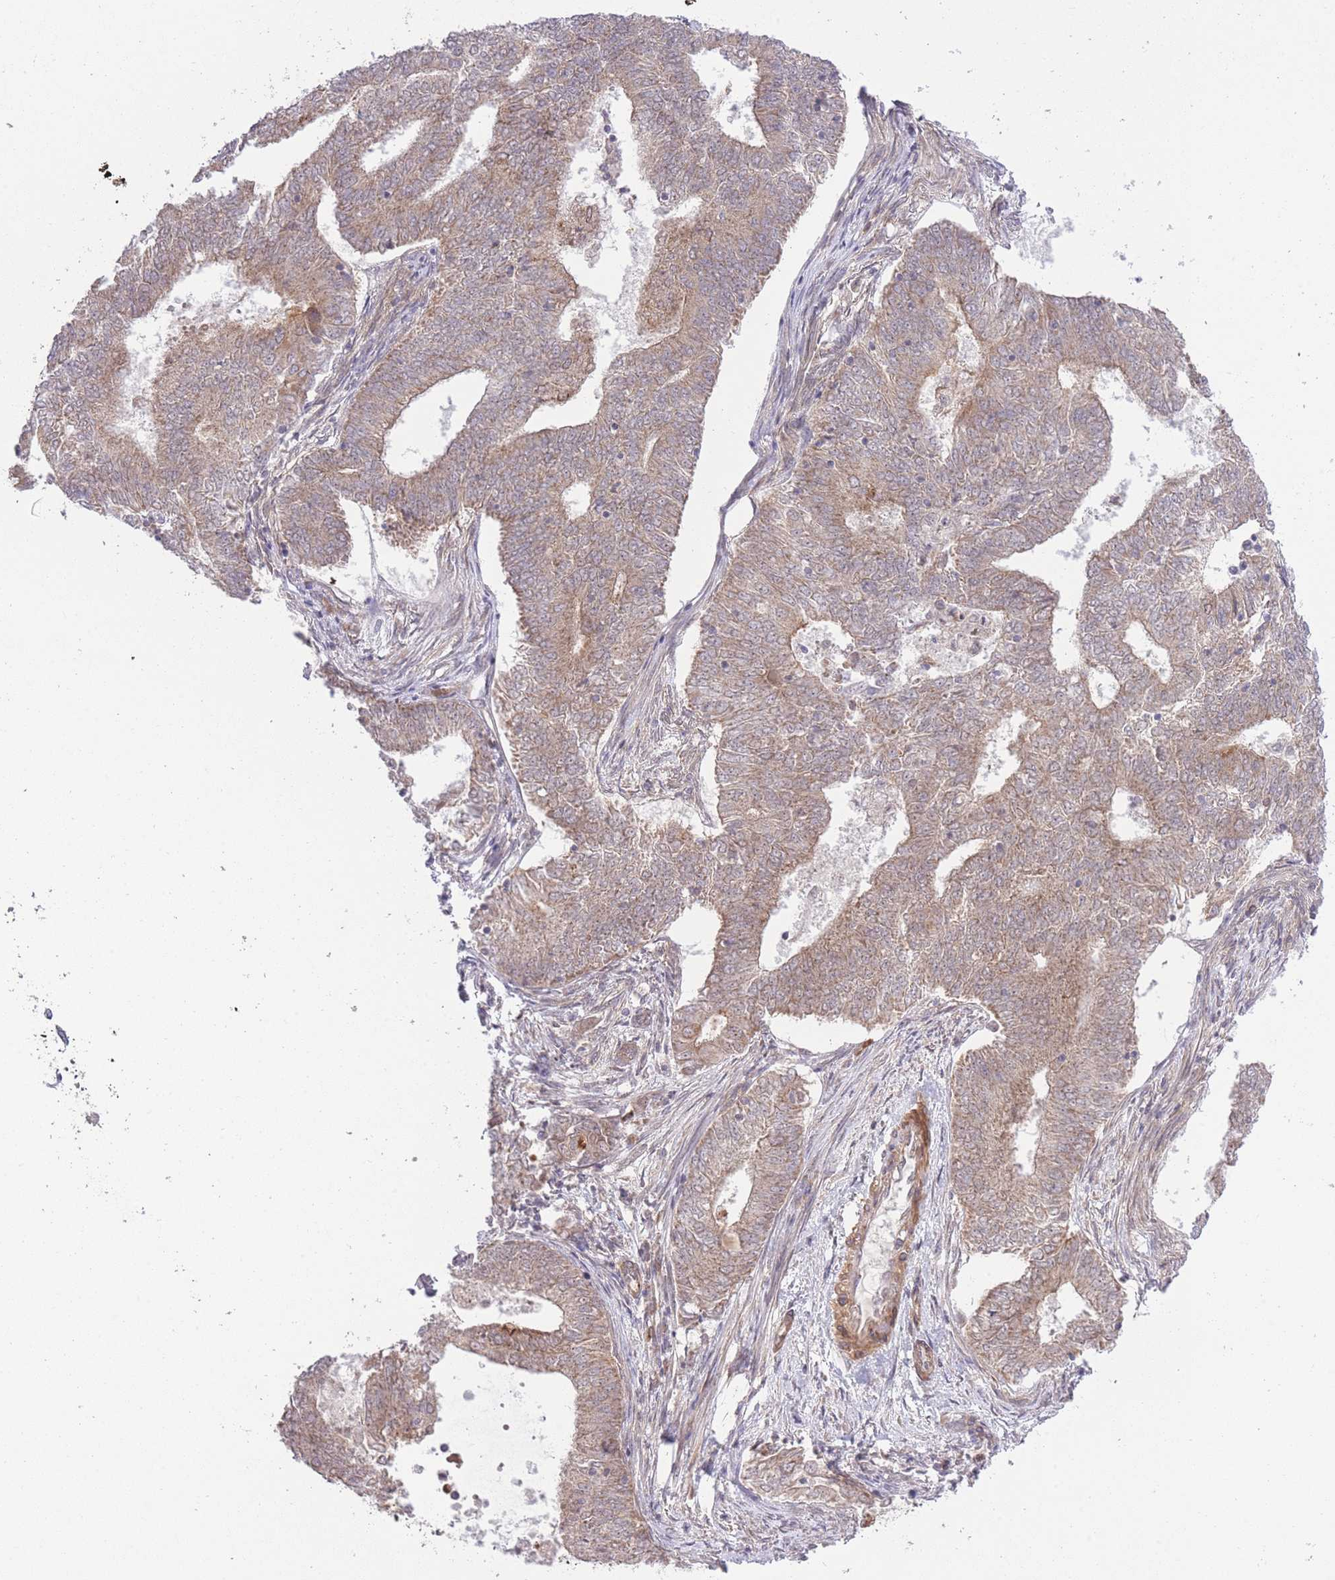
{"staining": {"intensity": "weak", "quantity": "25%-75%", "location": "cytoplasmic/membranous"}, "tissue": "endometrial cancer", "cell_type": "Tumor cells", "image_type": "cancer", "snomed": [{"axis": "morphology", "description": "Adenocarcinoma, NOS"}, {"axis": "topography", "description": "Endometrium"}], "caption": "Adenocarcinoma (endometrial) stained with IHC displays weak cytoplasmic/membranous positivity in about 25%-75% of tumor cells. The staining was performed using DAB (3,3'-diaminobenzidine), with brown indicating positive protein expression. Nuclei are stained blue with hematoxylin.", "gene": "ELOA2", "patient": {"sex": "female", "age": 62}}